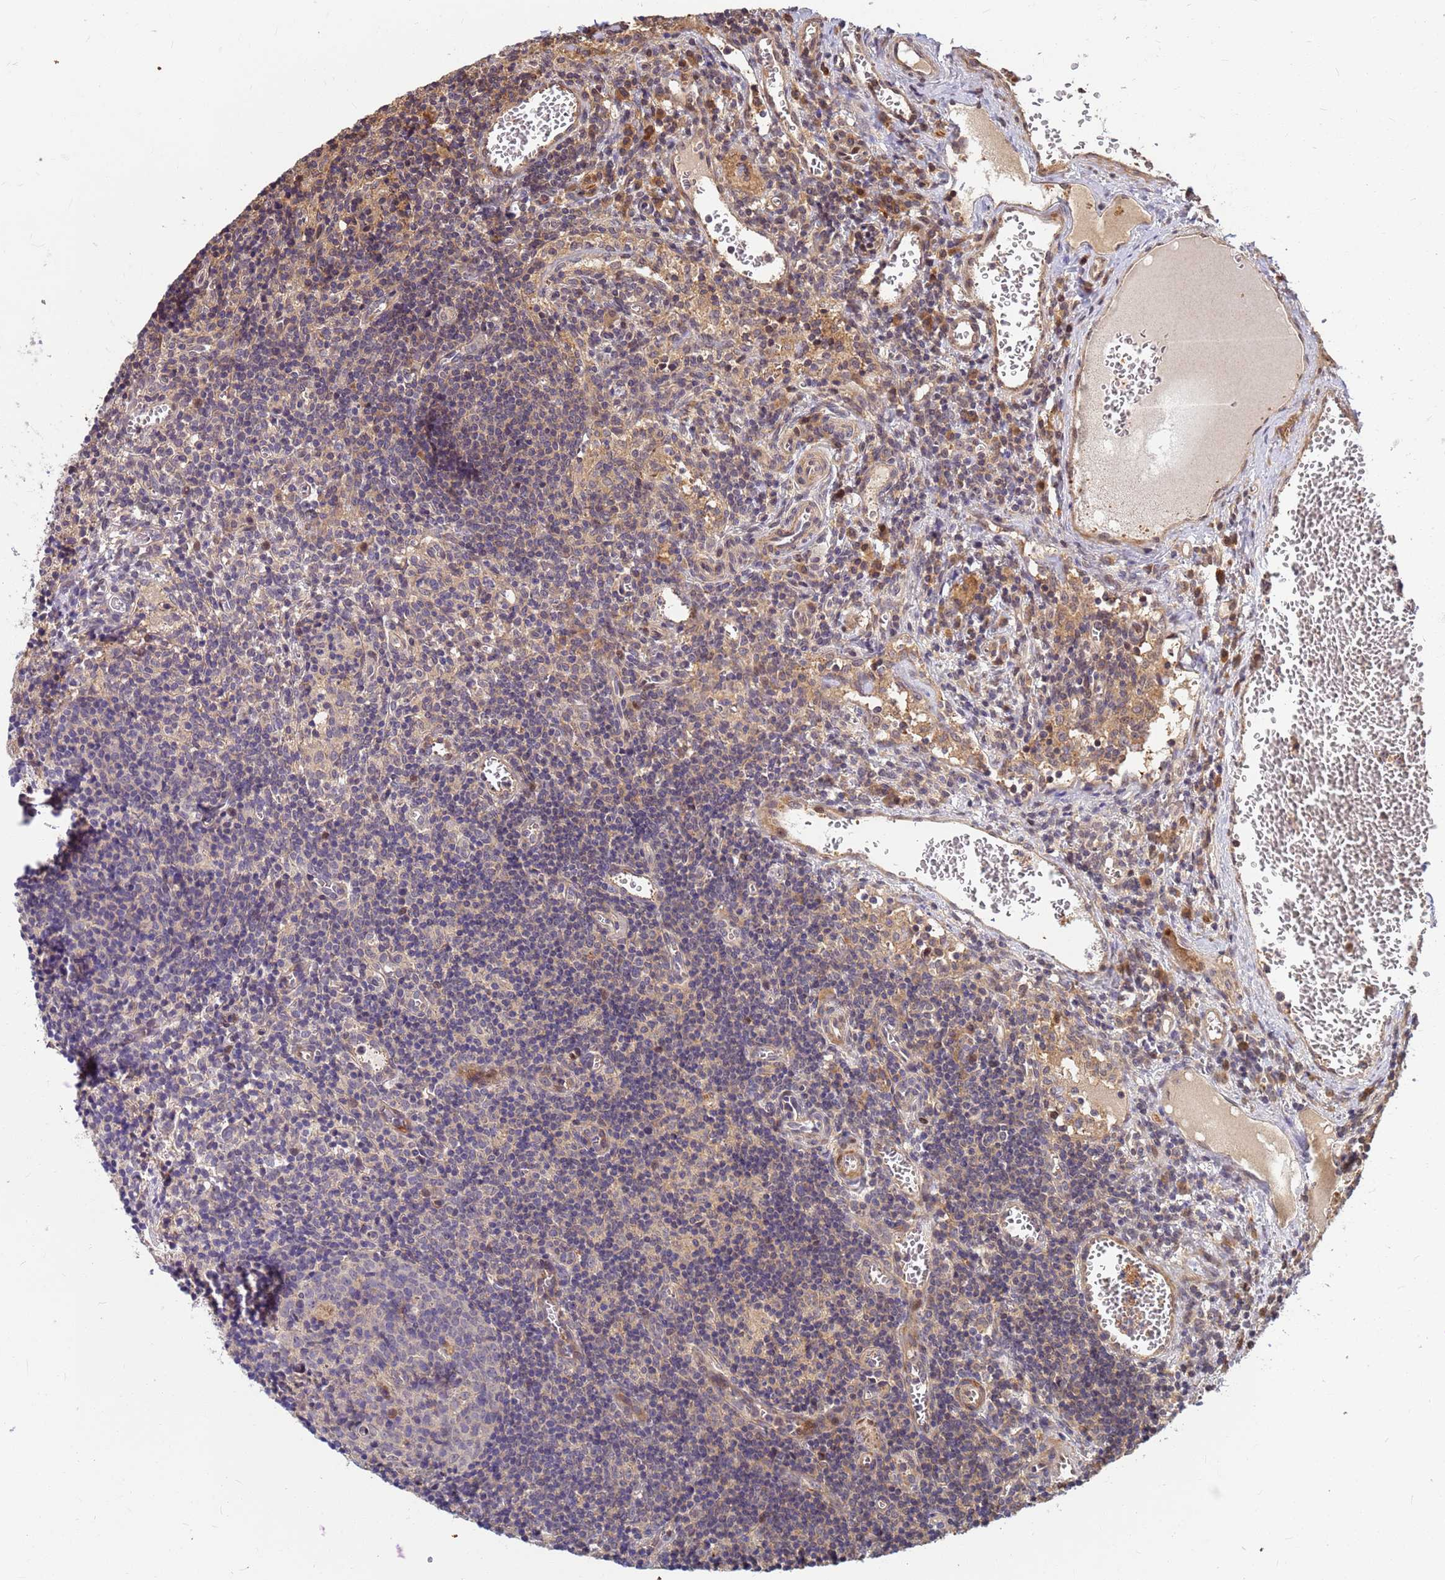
{"staining": {"intensity": "weak", "quantity": "<25%", "location": "cytoplasmic/membranous"}, "tissue": "lymph node", "cell_type": "Germinal center cells", "image_type": "normal", "snomed": [{"axis": "morphology", "description": "Normal tissue, NOS"}, {"axis": "topography", "description": "Lymph node"}], "caption": "Immunohistochemistry micrograph of normal human lymph node stained for a protein (brown), which demonstrates no staining in germinal center cells. (DAB IHC with hematoxylin counter stain).", "gene": "DUS4L", "patient": {"sex": "female", "age": 37}}